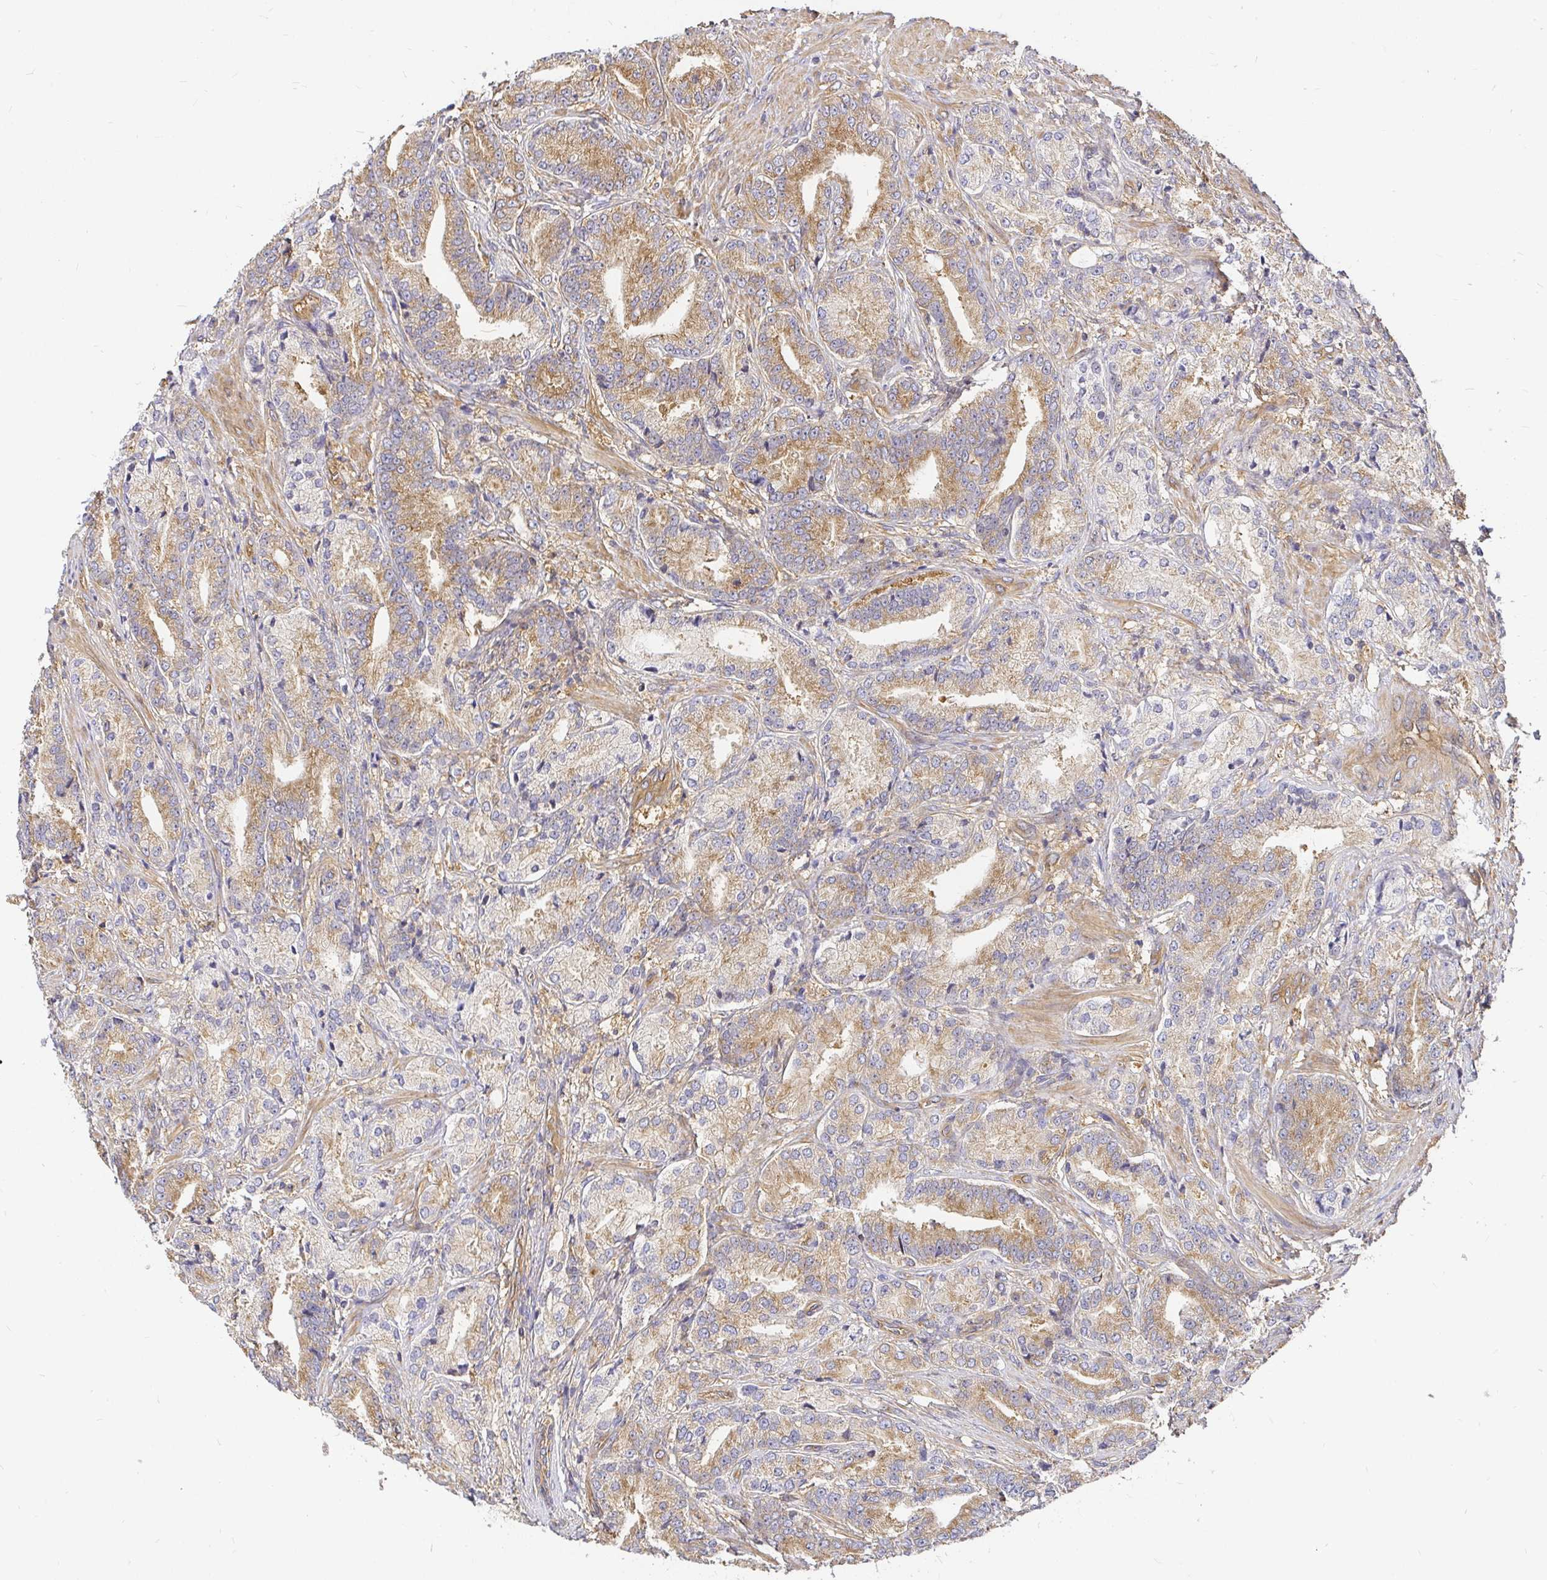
{"staining": {"intensity": "moderate", "quantity": "25%-75%", "location": "cytoplasmic/membranous"}, "tissue": "prostate cancer", "cell_type": "Tumor cells", "image_type": "cancer", "snomed": [{"axis": "morphology", "description": "Adenocarcinoma, High grade"}, {"axis": "topography", "description": "Prostate and seminal vesicle, NOS"}], "caption": "Protein expression analysis of prostate adenocarcinoma (high-grade) exhibits moderate cytoplasmic/membranous positivity in approximately 25%-75% of tumor cells.", "gene": "KIF5B", "patient": {"sex": "male", "age": 61}}